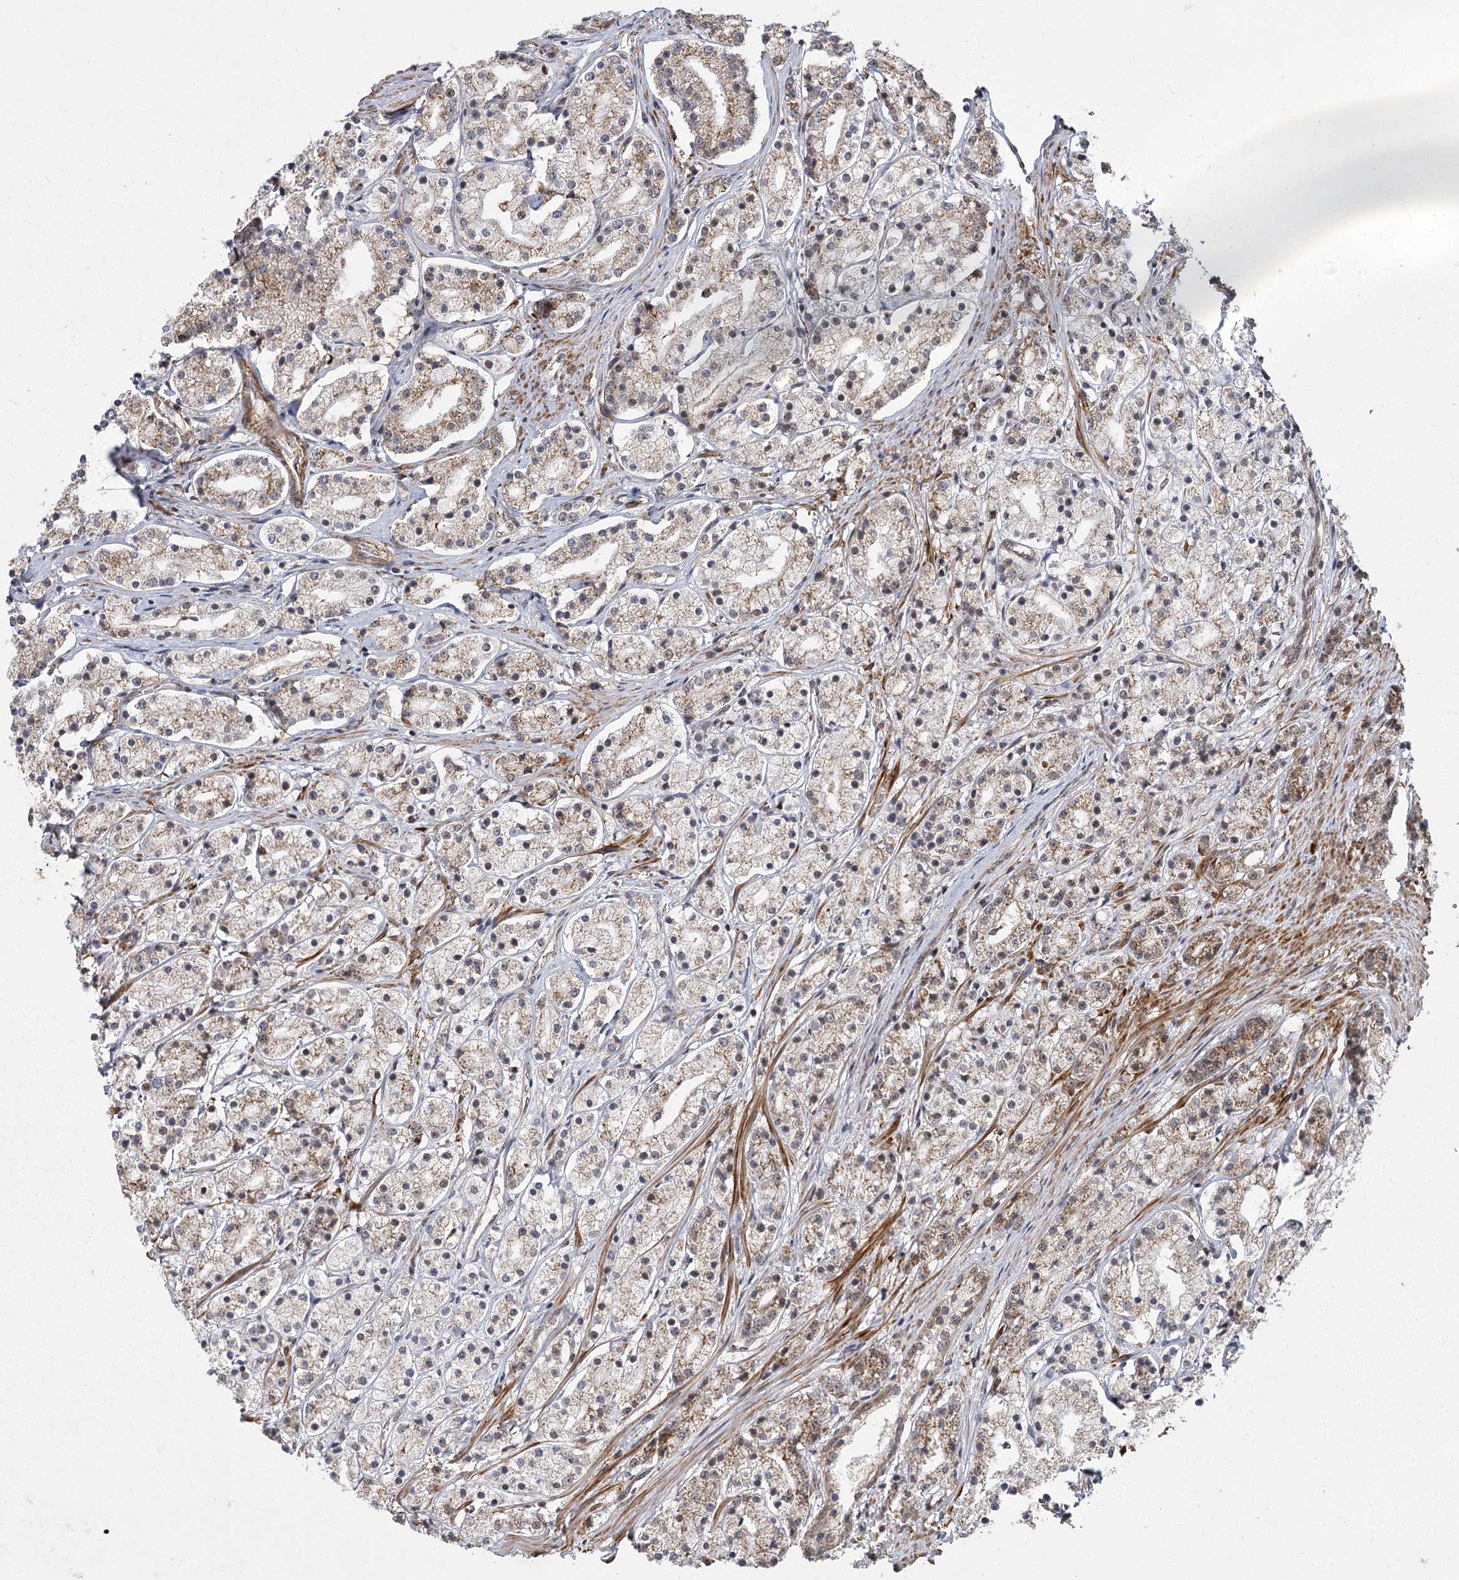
{"staining": {"intensity": "moderate", "quantity": "25%-75%", "location": "cytoplasmic/membranous"}, "tissue": "prostate cancer", "cell_type": "Tumor cells", "image_type": "cancer", "snomed": [{"axis": "morphology", "description": "Adenocarcinoma, High grade"}, {"axis": "topography", "description": "Prostate"}], "caption": "High-power microscopy captured an immunohistochemistry photomicrograph of high-grade adenocarcinoma (prostate), revealing moderate cytoplasmic/membranous expression in approximately 25%-75% of tumor cells. (DAB IHC with brightfield microscopy, high magnification).", "gene": "ZCCHC24", "patient": {"sex": "male", "age": 69}}